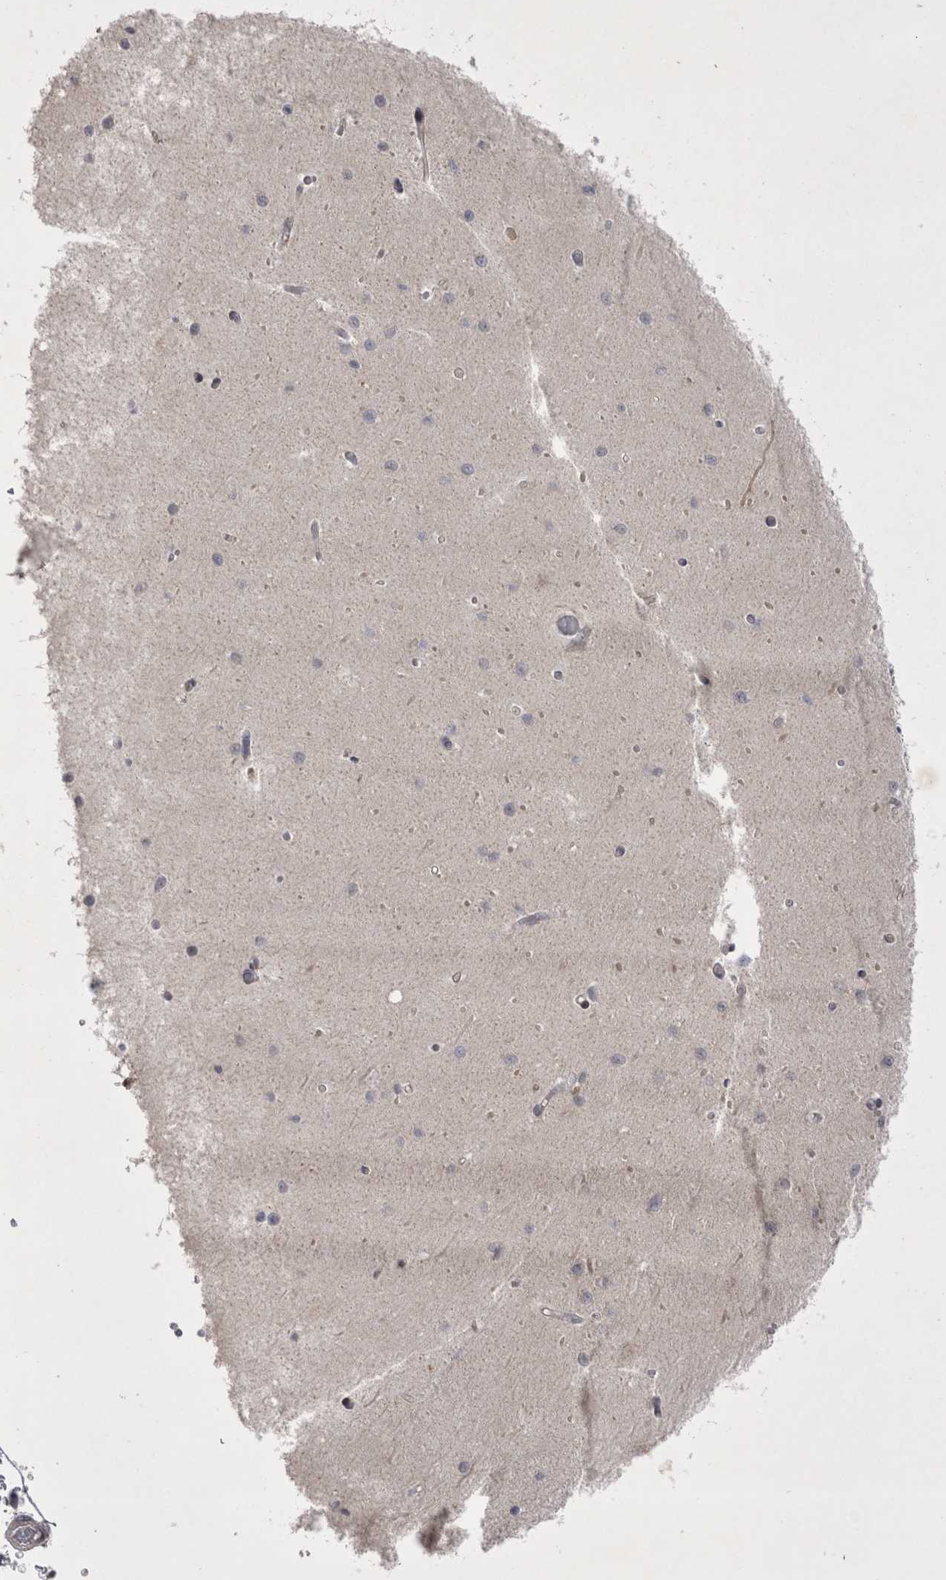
{"staining": {"intensity": "weak", "quantity": "25%-75%", "location": "cytoplasmic/membranous"}, "tissue": "cerebellum", "cell_type": "Cells in granular layer", "image_type": "normal", "snomed": [{"axis": "morphology", "description": "Normal tissue, NOS"}, {"axis": "topography", "description": "Cerebellum"}], "caption": "The micrograph reveals immunohistochemical staining of normal cerebellum. There is weak cytoplasmic/membranous expression is seen in approximately 25%-75% of cells in granular layer.", "gene": "NENF", "patient": {"sex": "male", "age": 37}}